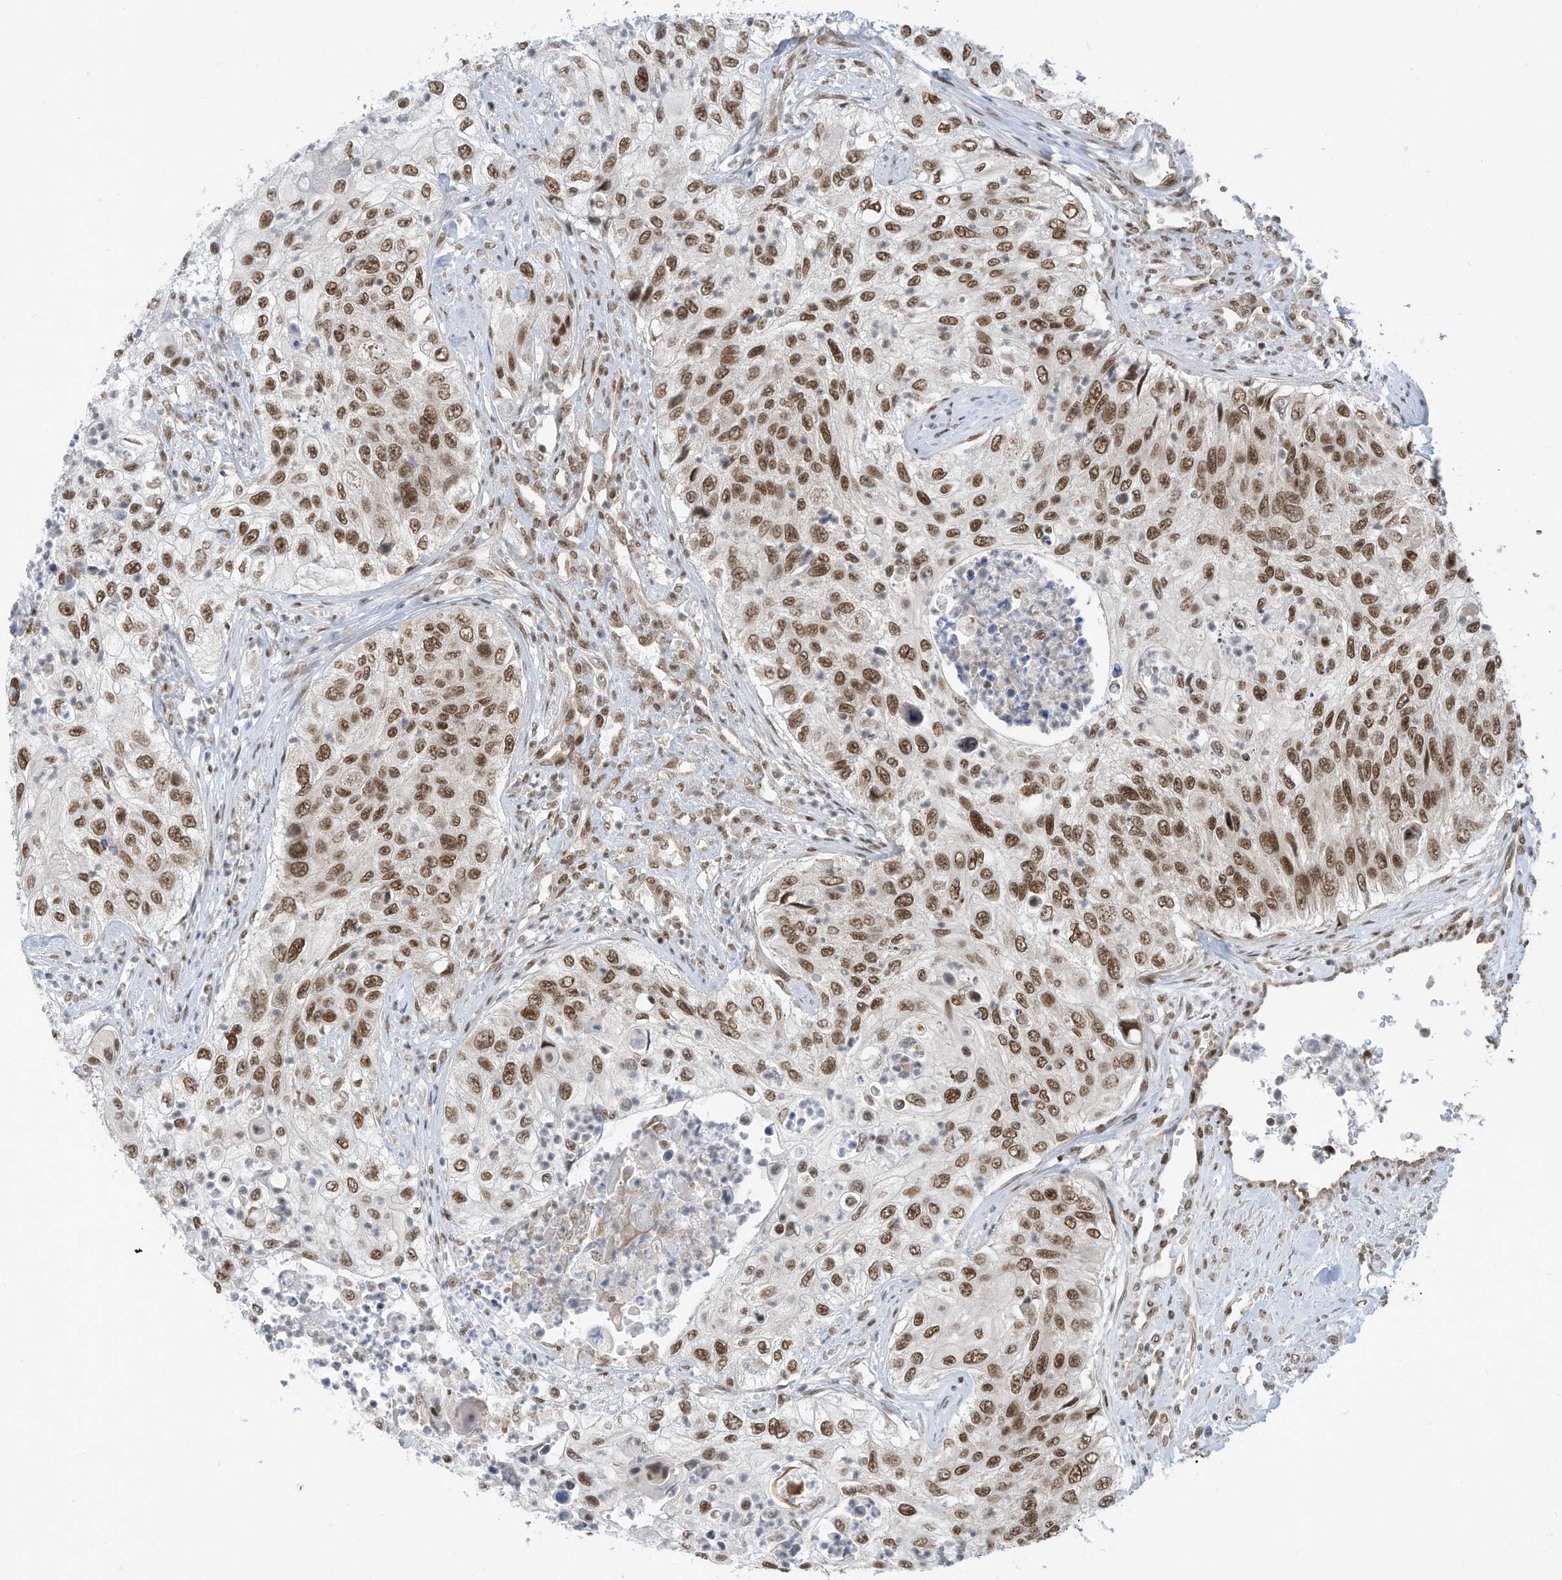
{"staining": {"intensity": "strong", "quantity": ">75%", "location": "nuclear"}, "tissue": "urothelial cancer", "cell_type": "Tumor cells", "image_type": "cancer", "snomed": [{"axis": "morphology", "description": "Urothelial carcinoma, High grade"}, {"axis": "topography", "description": "Urinary bladder"}], "caption": "High-magnification brightfield microscopy of high-grade urothelial carcinoma stained with DAB (brown) and counterstained with hematoxylin (blue). tumor cells exhibit strong nuclear staining is identified in about>75% of cells.", "gene": "AURKAIP1", "patient": {"sex": "female", "age": 60}}